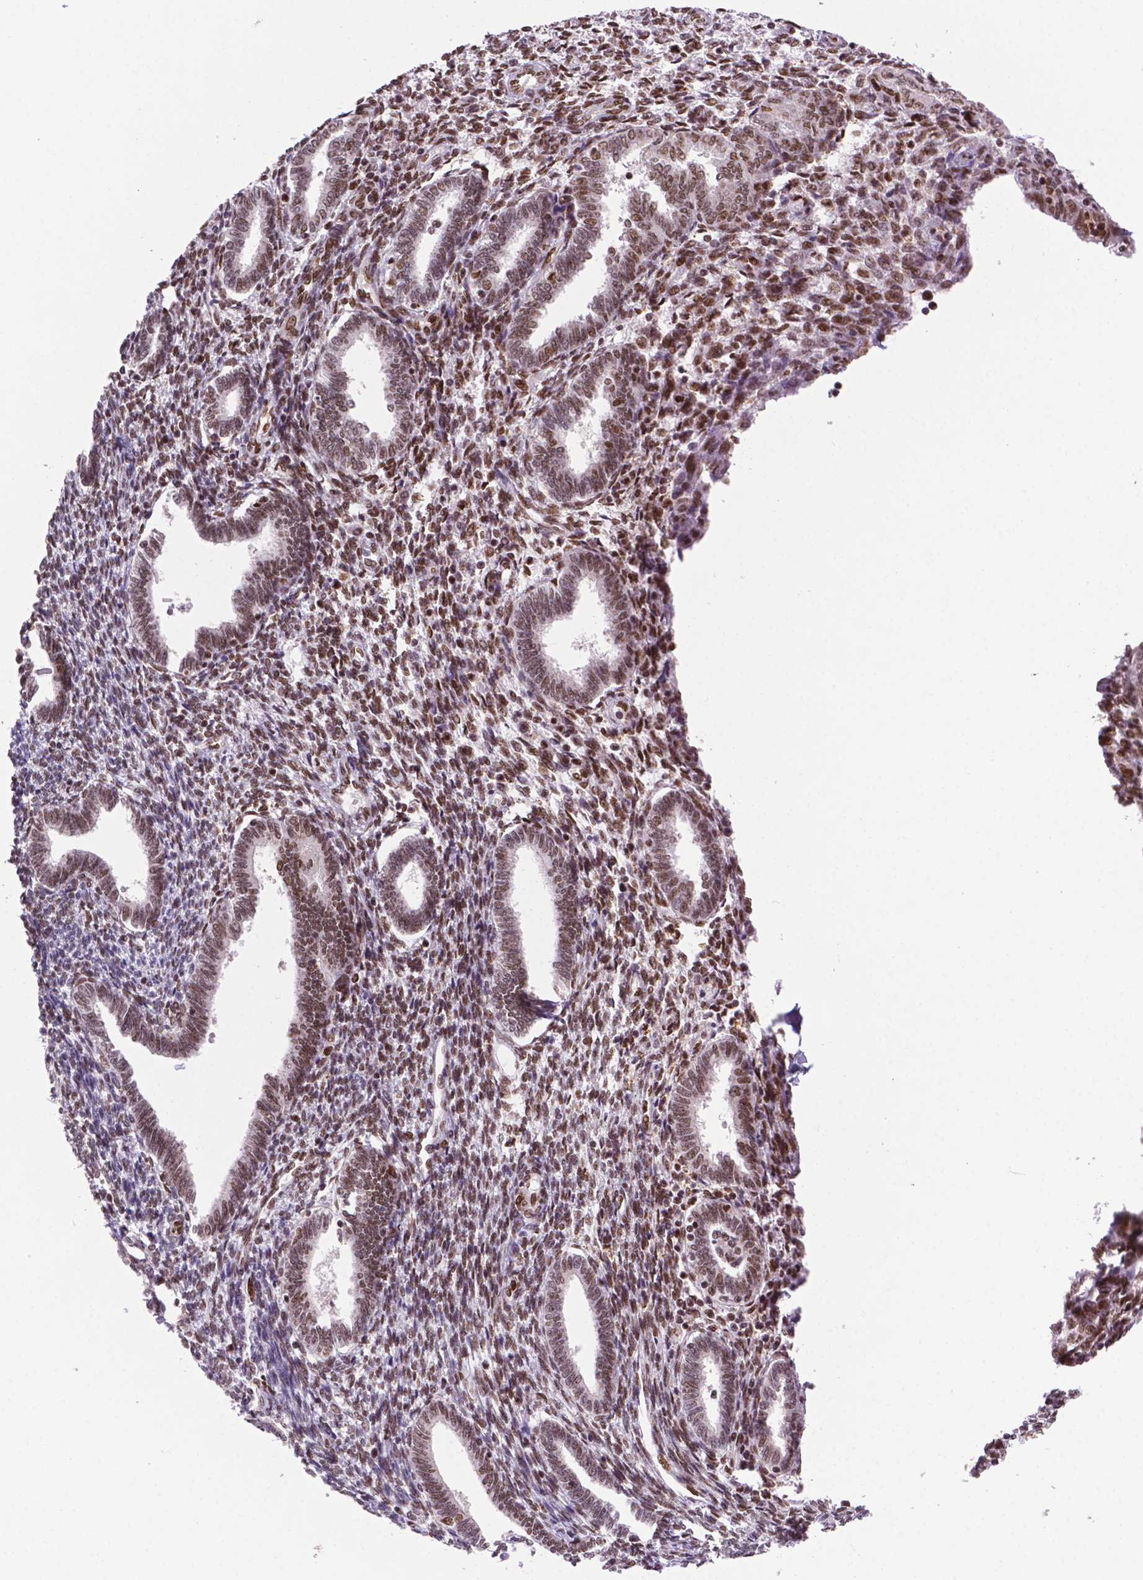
{"staining": {"intensity": "moderate", "quantity": "25%-75%", "location": "nuclear"}, "tissue": "endometrium", "cell_type": "Cells in endometrial stroma", "image_type": "normal", "snomed": [{"axis": "morphology", "description": "Normal tissue, NOS"}, {"axis": "topography", "description": "Endometrium"}], "caption": "Immunohistochemistry (IHC) (DAB (3,3'-diaminobenzidine)) staining of normal human endometrium exhibits moderate nuclear protein staining in about 25%-75% of cells in endometrial stroma. (DAB = brown stain, brightfield microscopy at high magnification).", "gene": "MLH1", "patient": {"sex": "female", "age": 42}}